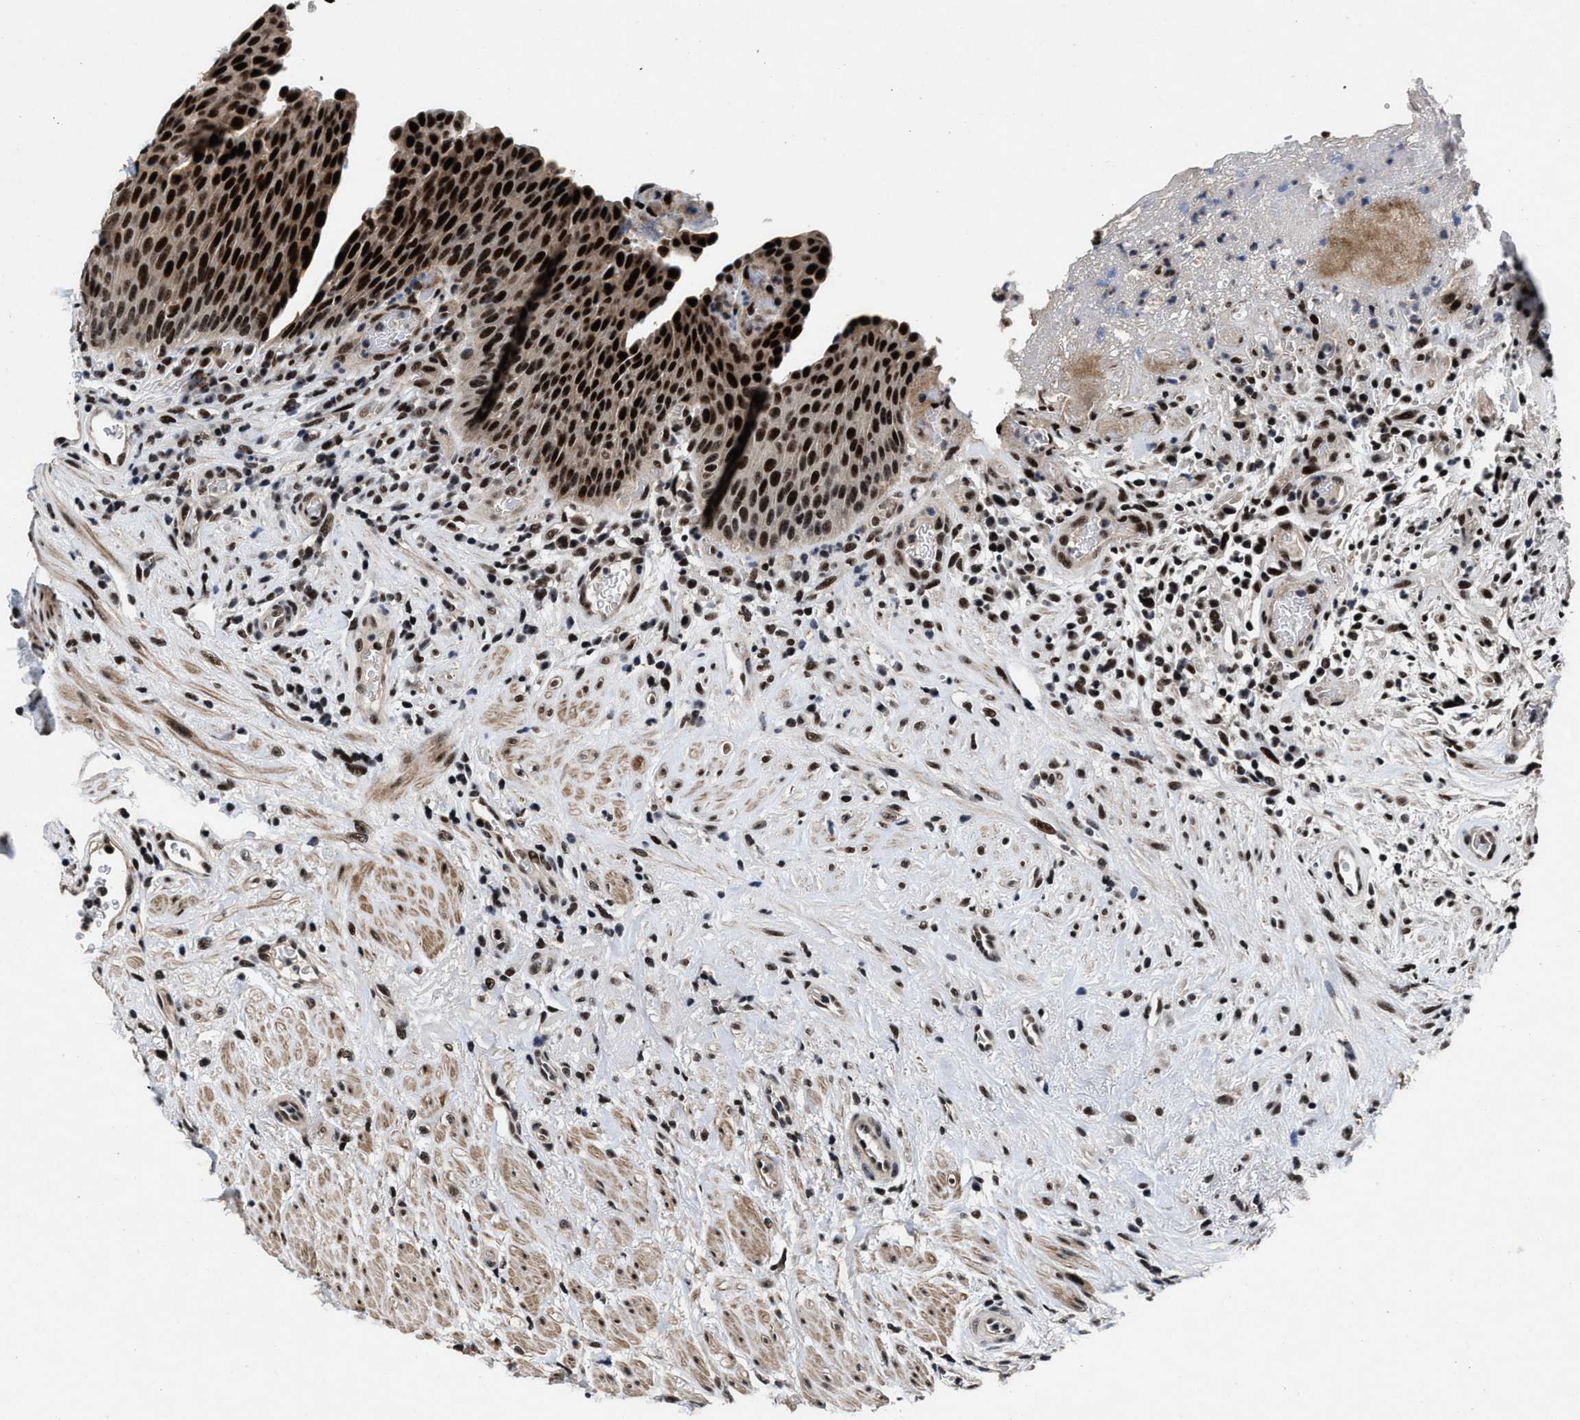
{"staining": {"intensity": "strong", "quantity": ">75%", "location": "nuclear"}, "tissue": "urothelial cancer", "cell_type": "Tumor cells", "image_type": "cancer", "snomed": [{"axis": "morphology", "description": "Urothelial carcinoma, Low grade"}, {"axis": "topography", "description": "Urinary bladder"}], "caption": "IHC image of neoplastic tissue: human urothelial cancer stained using IHC exhibits high levels of strong protein expression localized specifically in the nuclear of tumor cells, appearing as a nuclear brown color.", "gene": "ZNF233", "patient": {"sex": "female", "age": 75}}